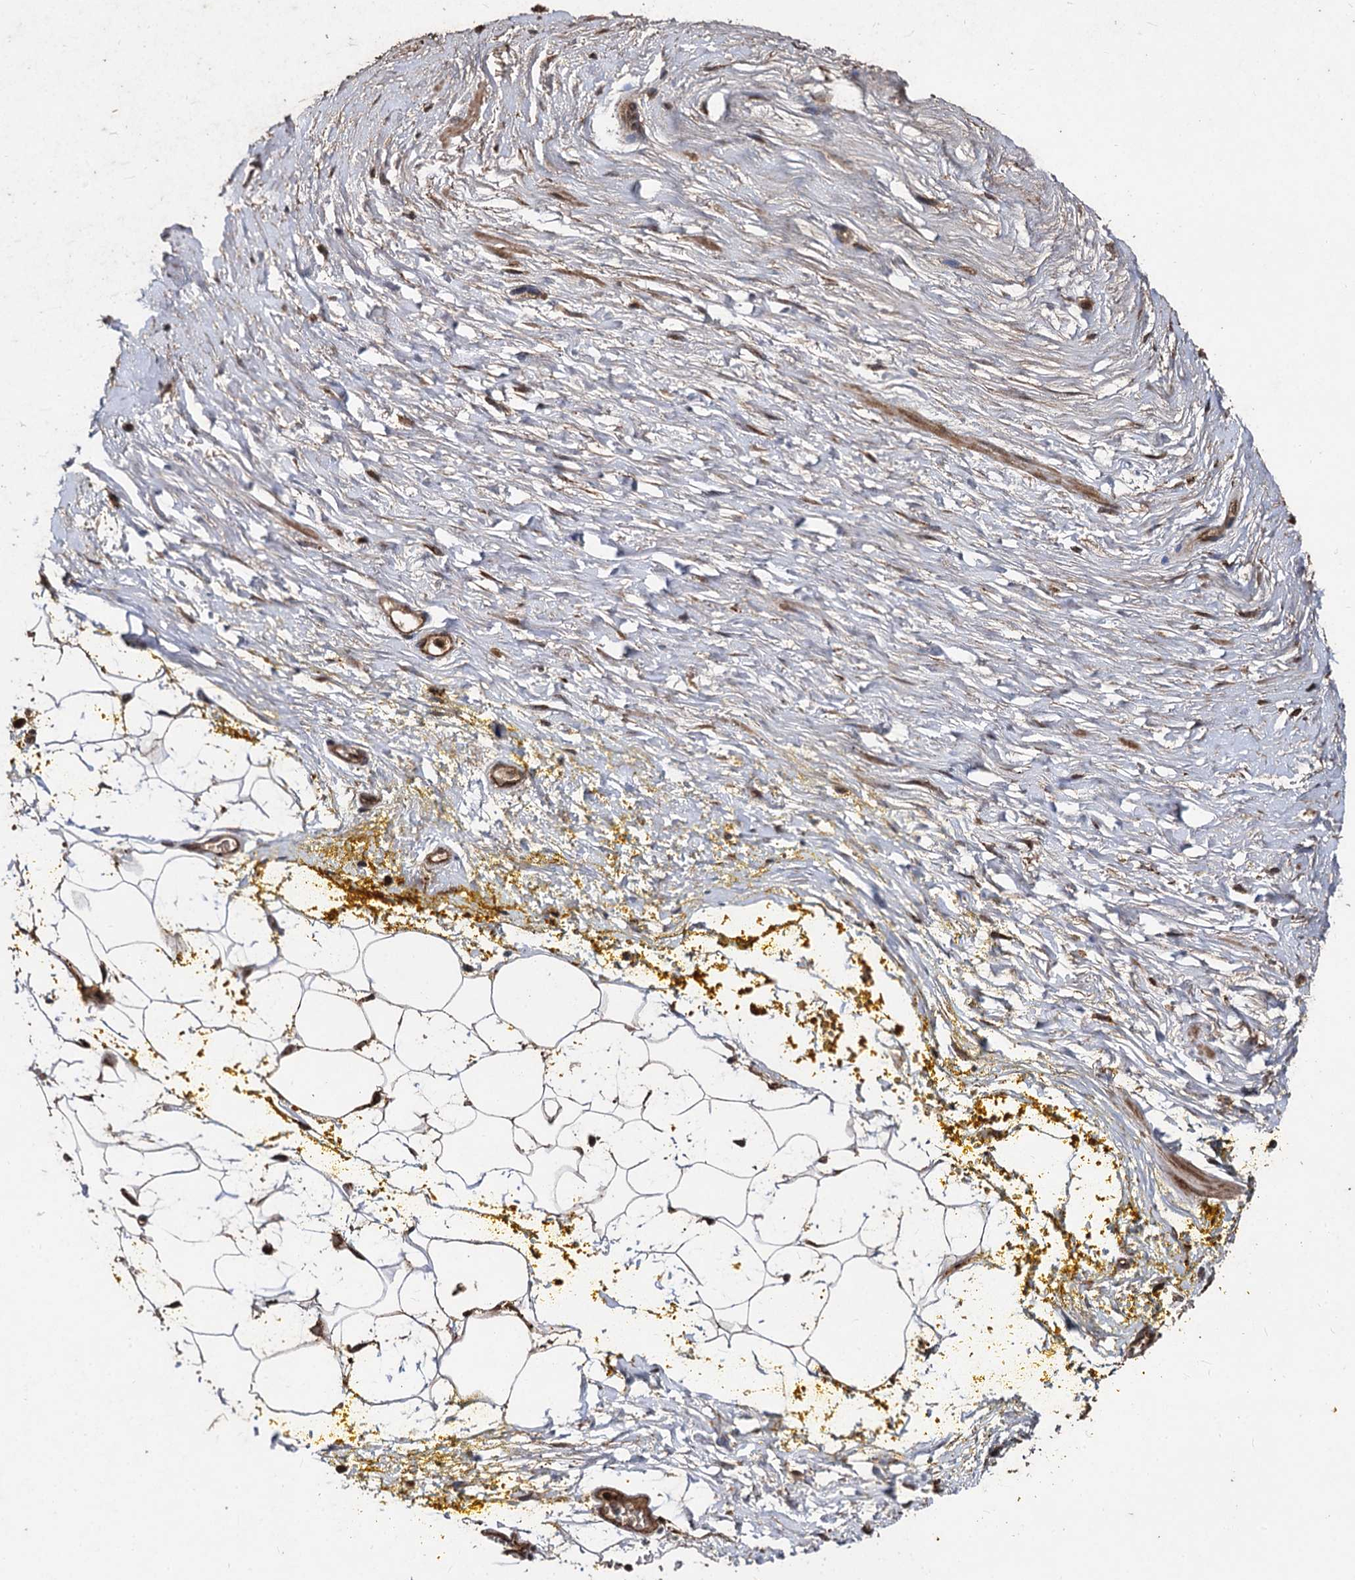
{"staining": {"intensity": "moderate", "quantity": ">75%", "location": "cytoplasmic/membranous"}, "tissue": "adipose tissue", "cell_type": "Adipocytes", "image_type": "normal", "snomed": [{"axis": "morphology", "description": "Normal tissue, NOS"}, {"axis": "morphology", "description": "Adenocarcinoma, Low grade"}, {"axis": "topography", "description": "Prostate"}, {"axis": "topography", "description": "Peripheral nerve tissue"}], "caption": "Adipose tissue stained with immunohistochemistry (IHC) reveals moderate cytoplasmic/membranous expression in approximately >75% of adipocytes.", "gene": "BCL2L2", "patient": {"sex": "male", "age": 63}}